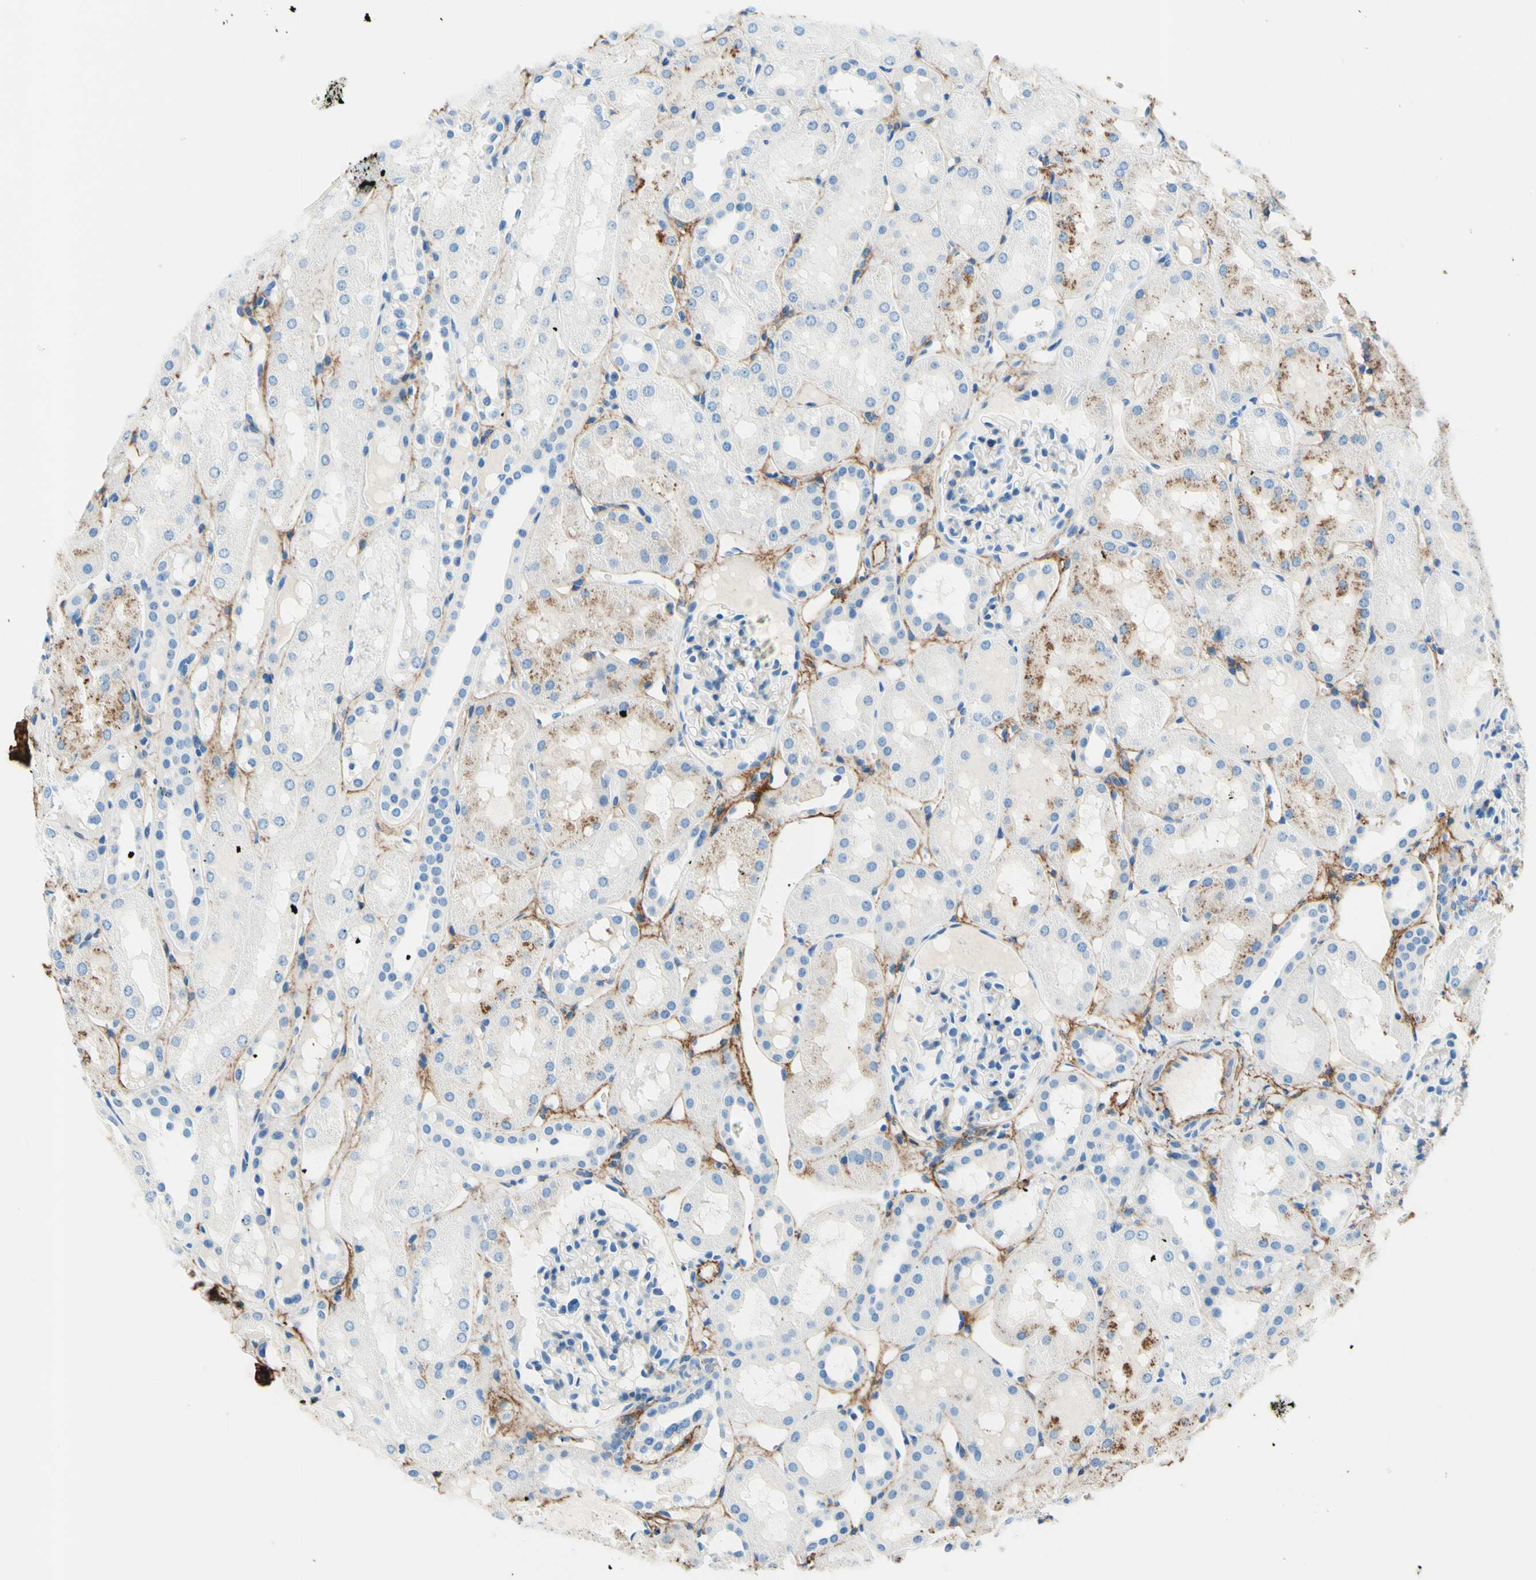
{"staining": {"intensity": "negative", "quantity": "none", "location": "none"}, "tissue": "kidney", "cell_type": "Cells in glomeruli", "image_type": "normal", "snomed": [{"axis": "morphology", "description": "Normal tissue, NOS"}, {"axis": "topography", "description": "Kidney"}, {"axis": "topography", "description": "Urinary bladder"}], "caption": "Immunohistochemistry (IHC) of benign kidney displays no staining in cells in glomeruli. (Brightfield microscopy of DAB IHC at high magnification).", "gene": "MFAP5", "patient": {"sex": "male", "age": 16}}